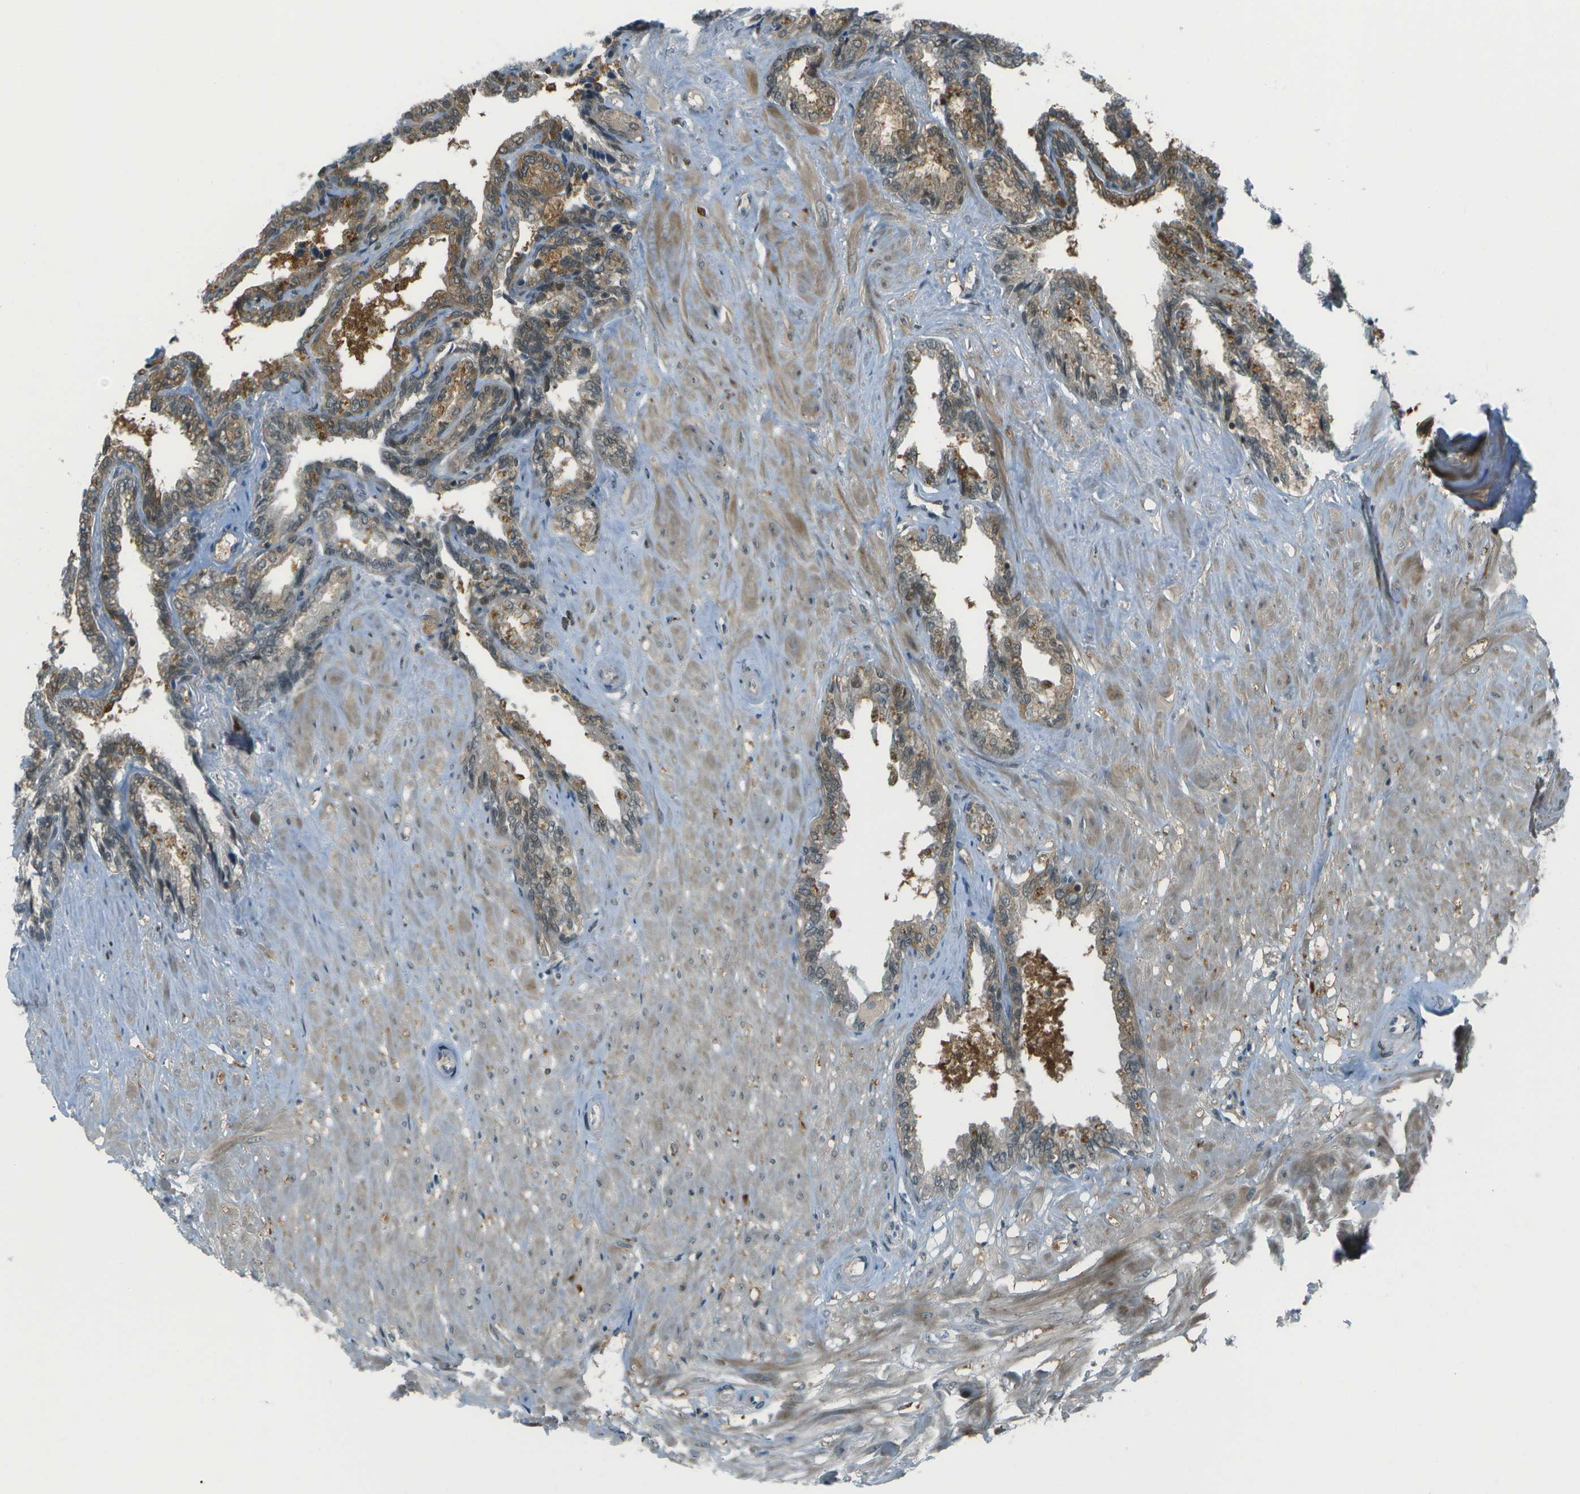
{"staining": {"intensity": "moderate", "quantity": ">75%", "location": "cytoplasmic/membranous"}, "tissue": "seminal vesicle", "cell_type": "Glandular cells", "image_type": "normal", "snomed": [{"axis": "morphology", "description": "Normal tissue, NOS"}, {"axis": "topography", "description": "Seminal veicle"}], "caption": "Approximately >75% of glandular cells in benign seminal vesicle display moderate cytoplasmic/membranous protein staining as visualized by brown immunohistochemical staining.", "gene": "TMEM19", "patient": {"sex": "male", "age": 46}}